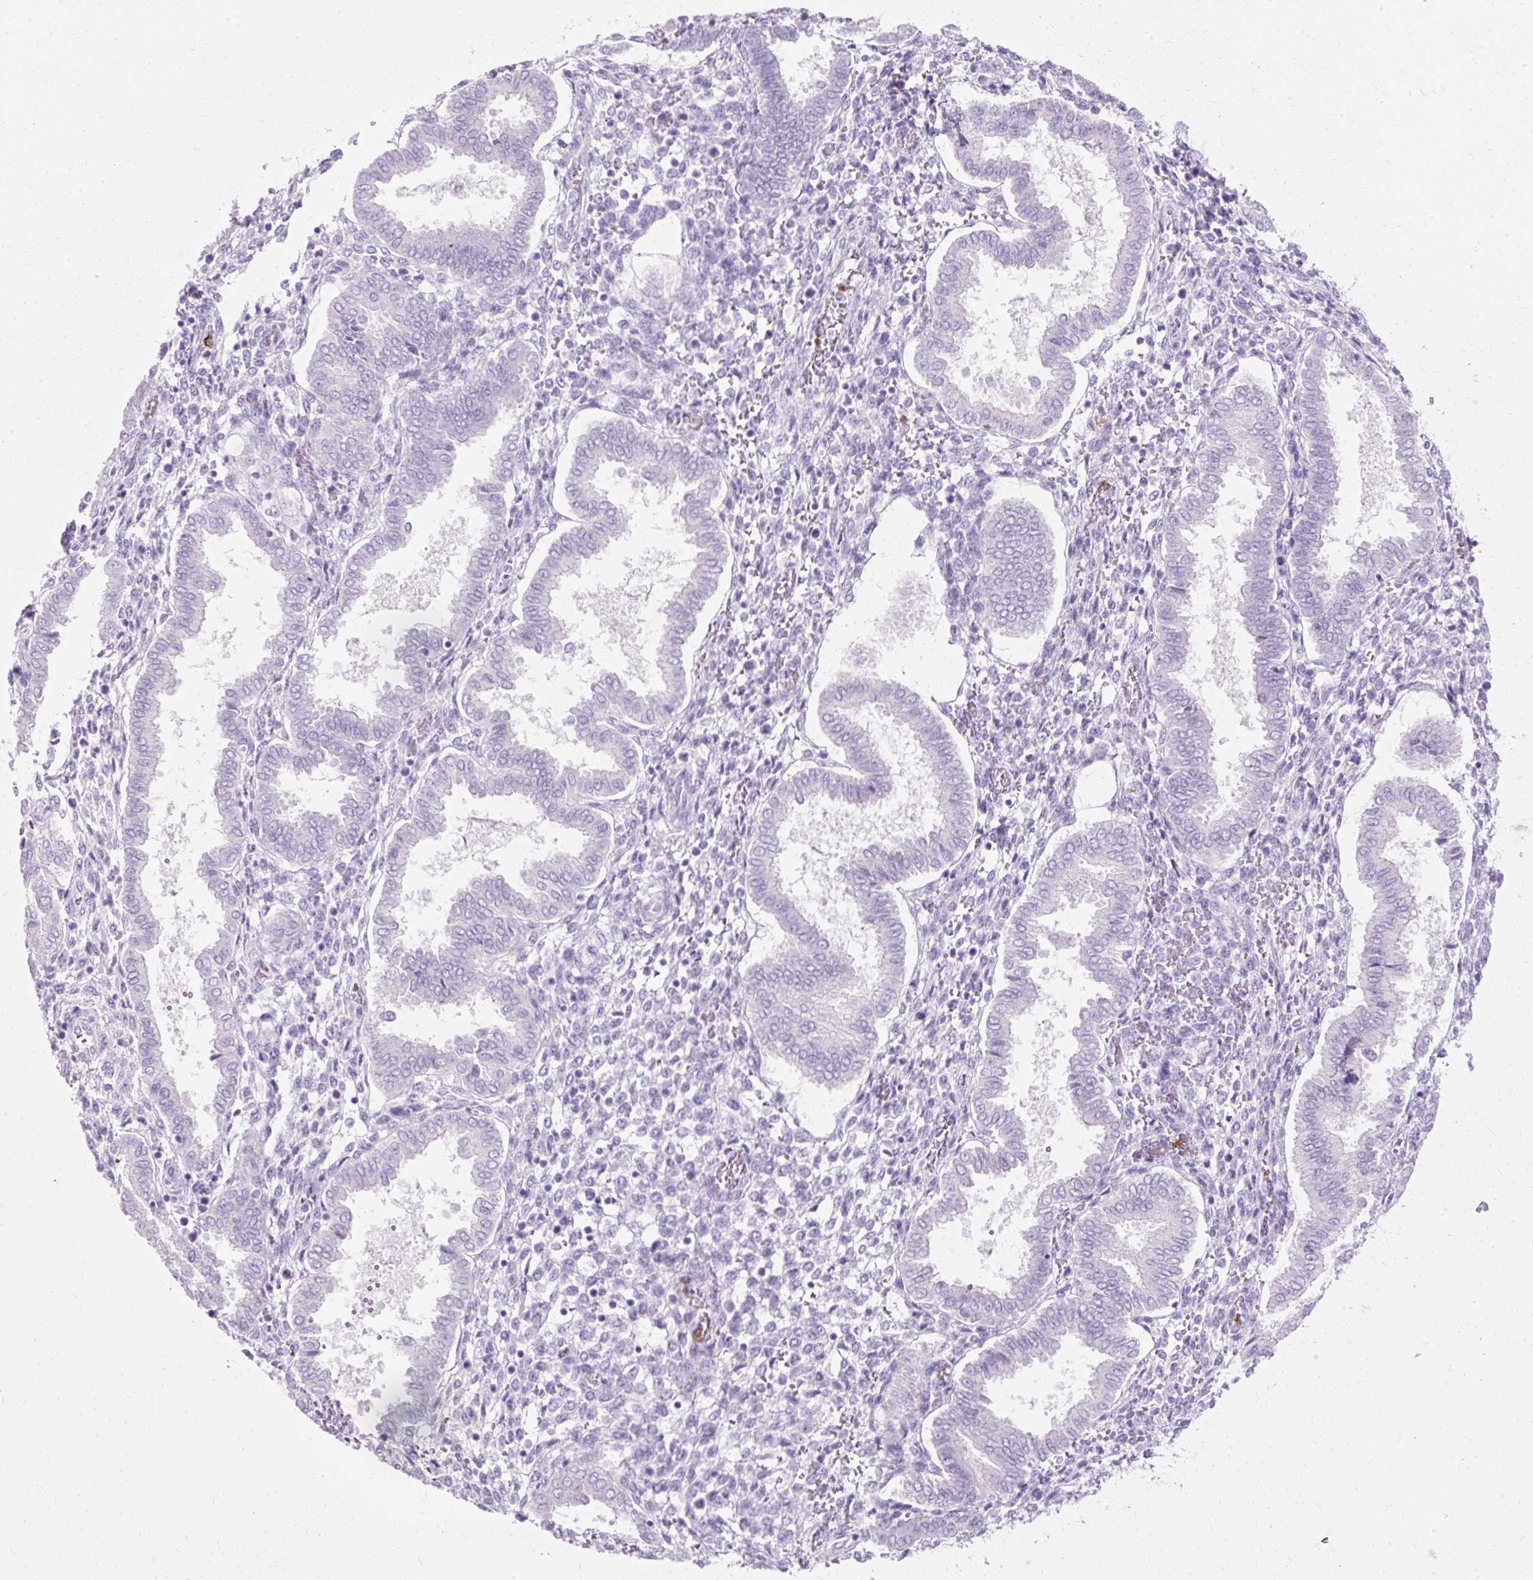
{"staining": {"intensity": "negative", "quantity": "none", "location": "none"}, "tissue": "endometrium", "cell_type": "Cells in endometrial stroma", "image_type": "normal", "snomed": [{"axis": "morphology", "description": "Normal tissue, NOS"}, {"axis": "topography", "description": "Endometrium"}], "caption": "Immunohistochemistry of unremarkable endometrium exhibits no positivity in cells in endometrial stroma.", "gene": "DEFA1B", "patient": {"sex": "female", "age": 24}}